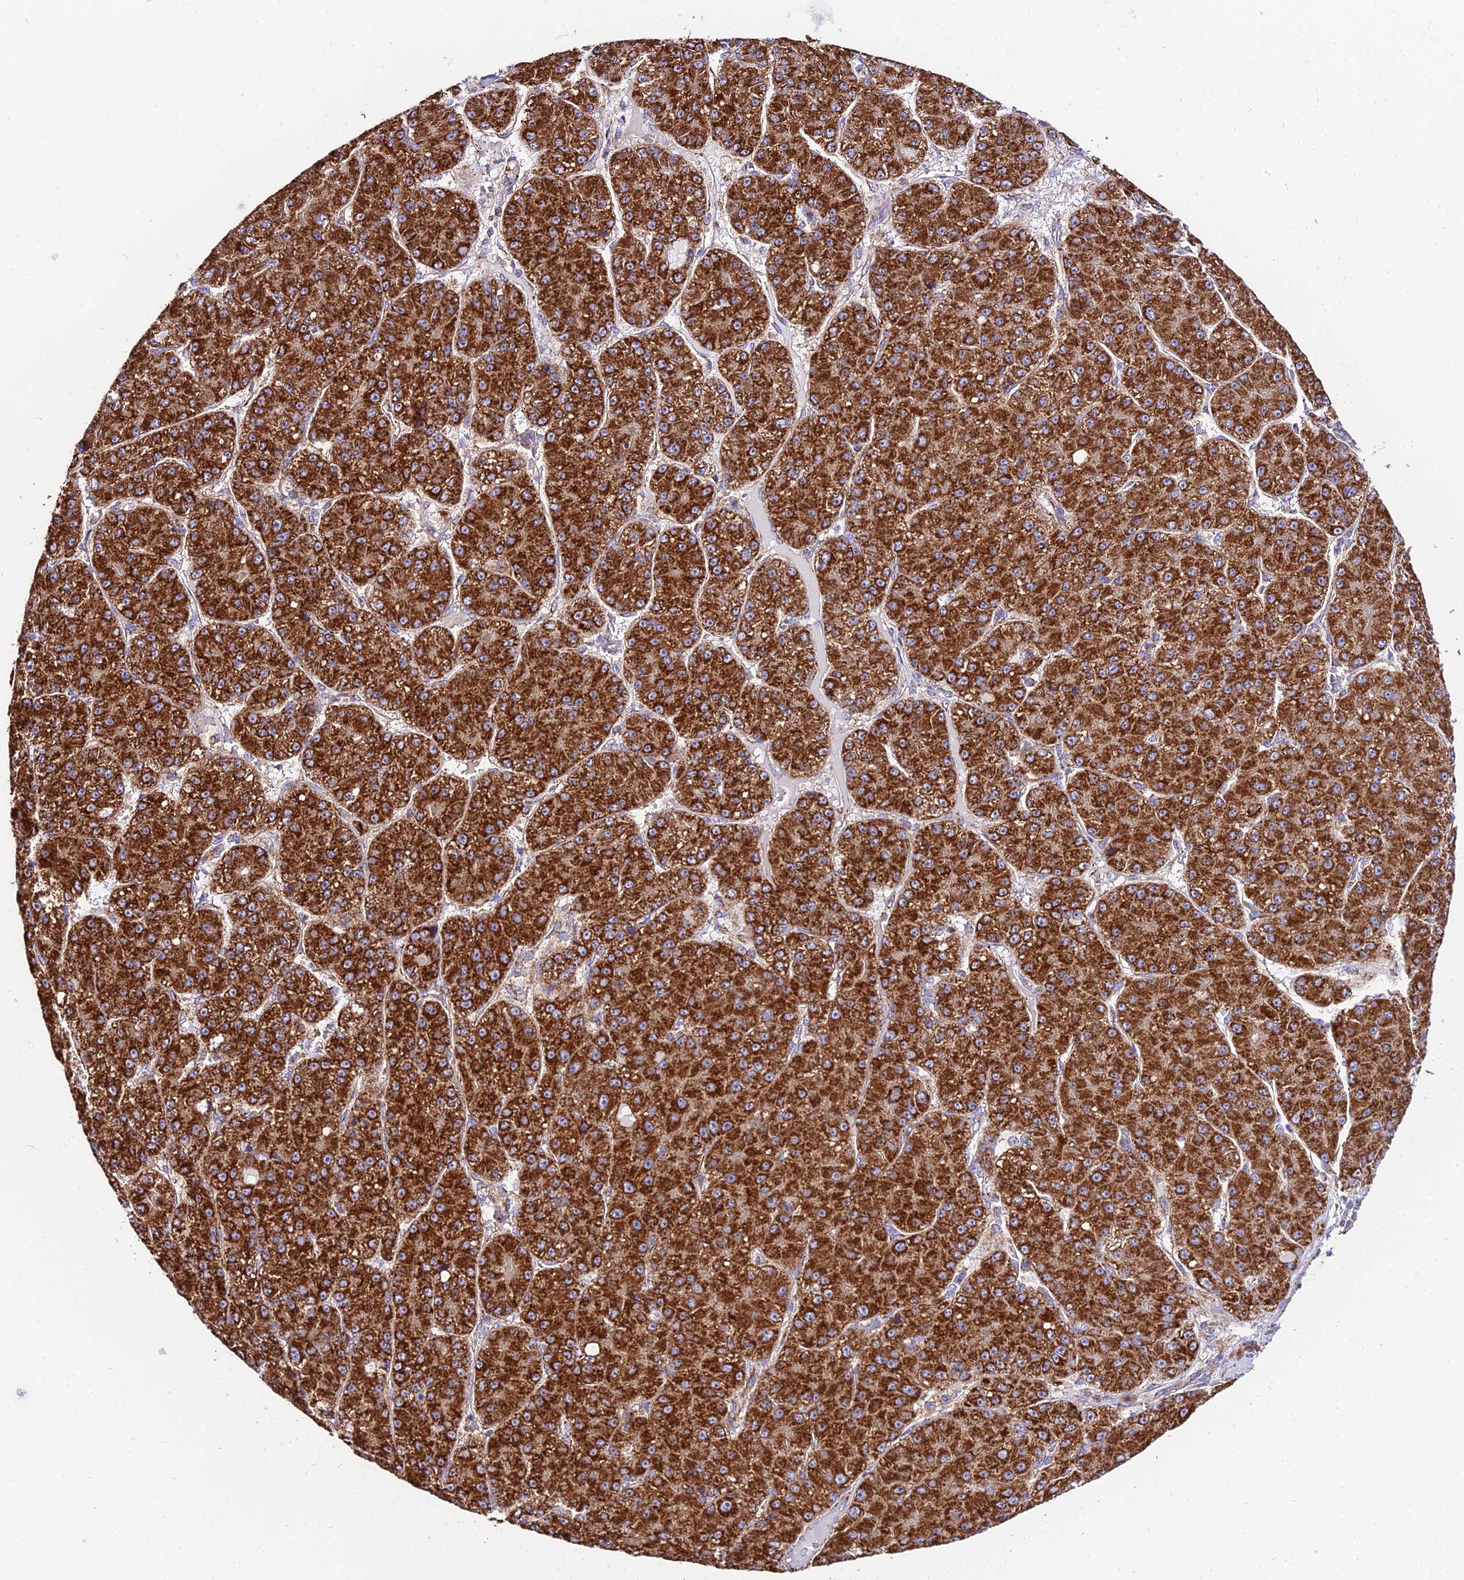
{"staining": {"intensity": "strong", "quantity": ">75%", "location": "cytoplasmic/membranous"}, "tissue": "liver cancer", "cell_type": "Tumor cells", "image_type": "cancer", "snomed": [{"axis": "morphology", "description": "Carcinoma, Hepatocellular, NOS"}, {"axis": "topography", "description": "Liver"}], "caption": "Protein expression analysis of human liver cancer reveals strong cytoplasmic/membranous expression in about >75% of tumor cells.", "gene": "OCIAD1", "patient": {"sex": "male", "age": 67}}